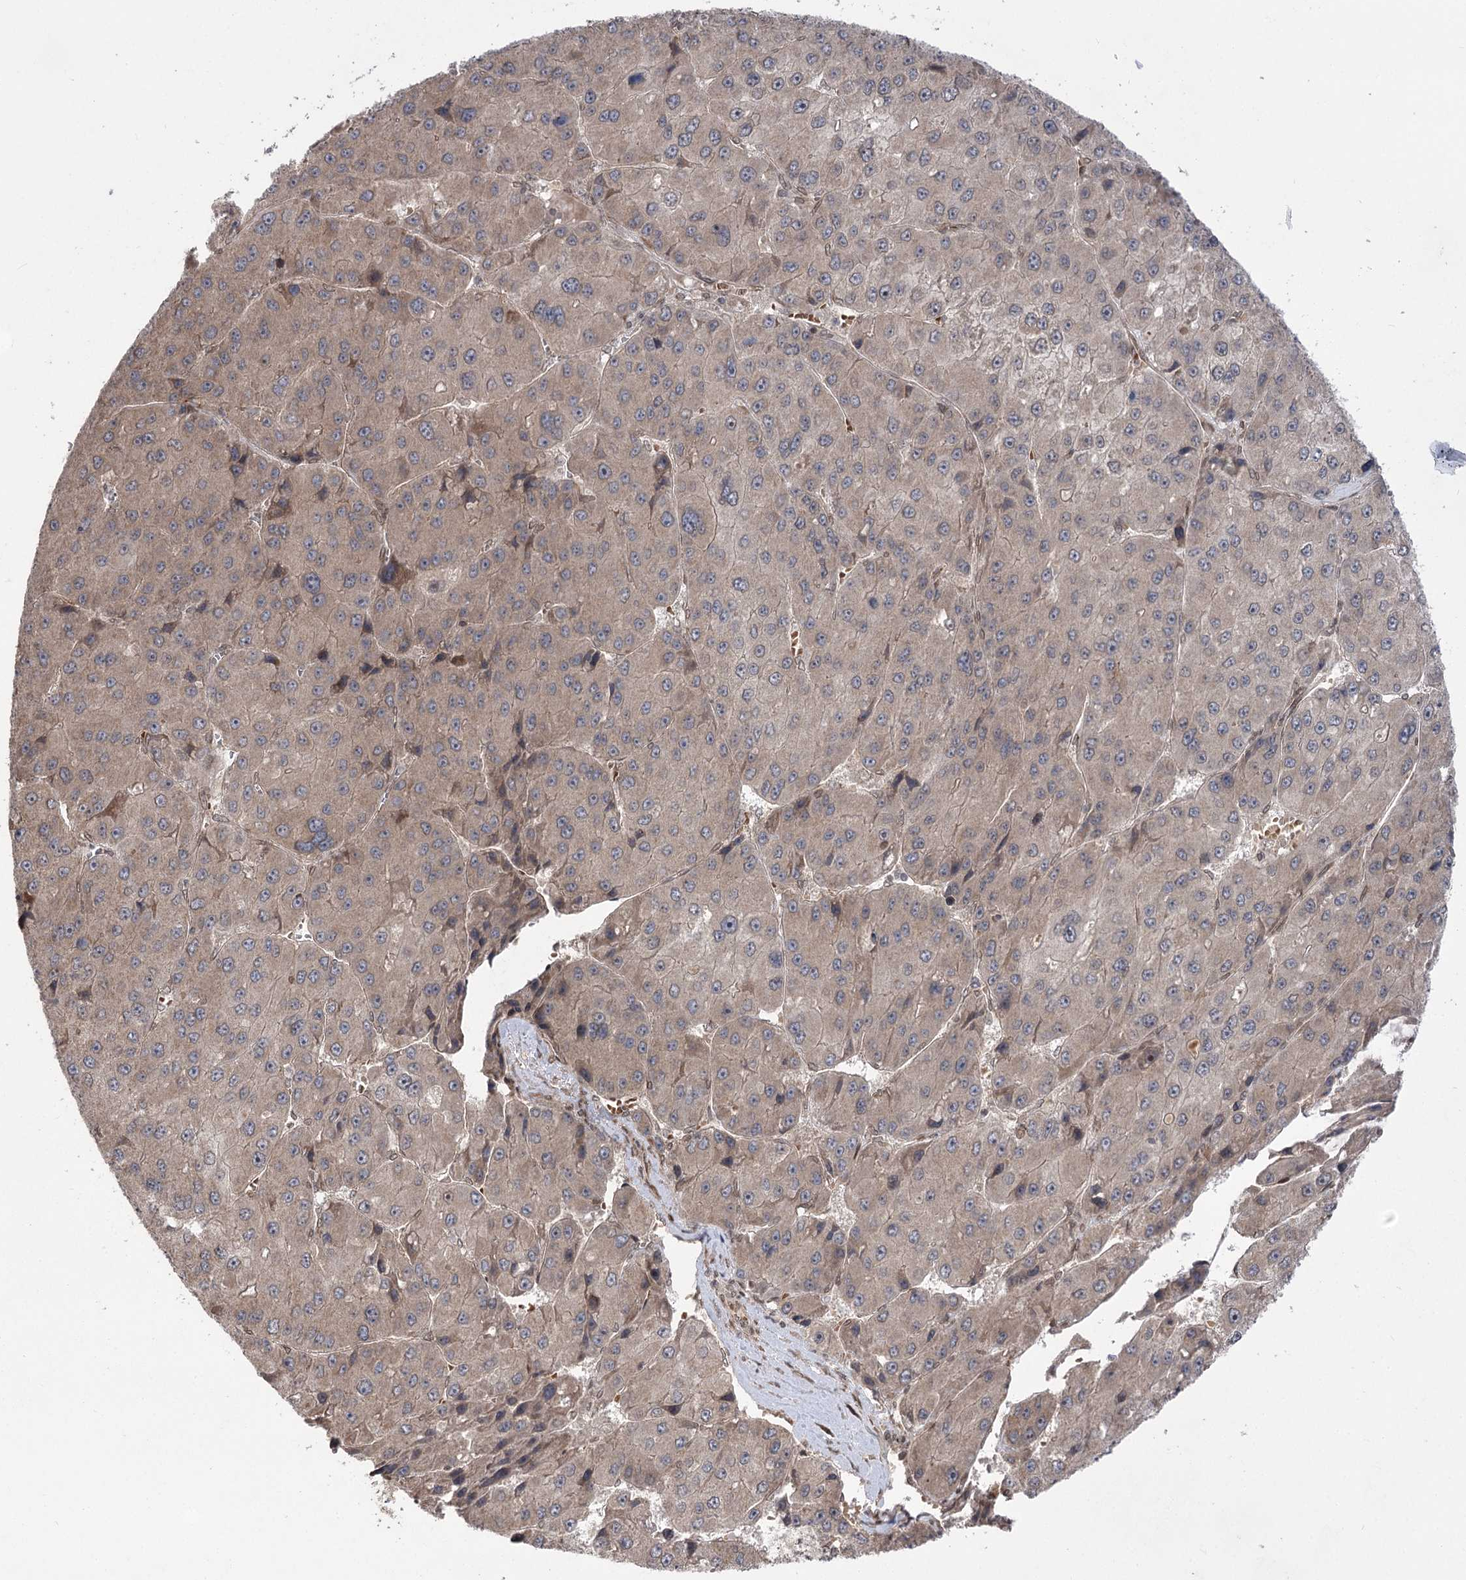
{"staining": {"intensity": "weak", "quantity": "<25%", "location": "cytoplasmic/membranous"}, "tissue": "liver cancer", "cell_type": "Tumor cells", "image_type": "cancer", "snomed": [{"axis": "morphology", "description": "Carcinoma, Hepatocellular, NOS"}, {"axis": "topography", "description": "Liver"}], "caption": "This is an immunohistochemistry (IHC) micrograph of liver cancer (hepatocellular carcinoma). There is no expression in tumor cells.", "gene": "TENM2", "patient": {"sex": "female", "age": 73}}